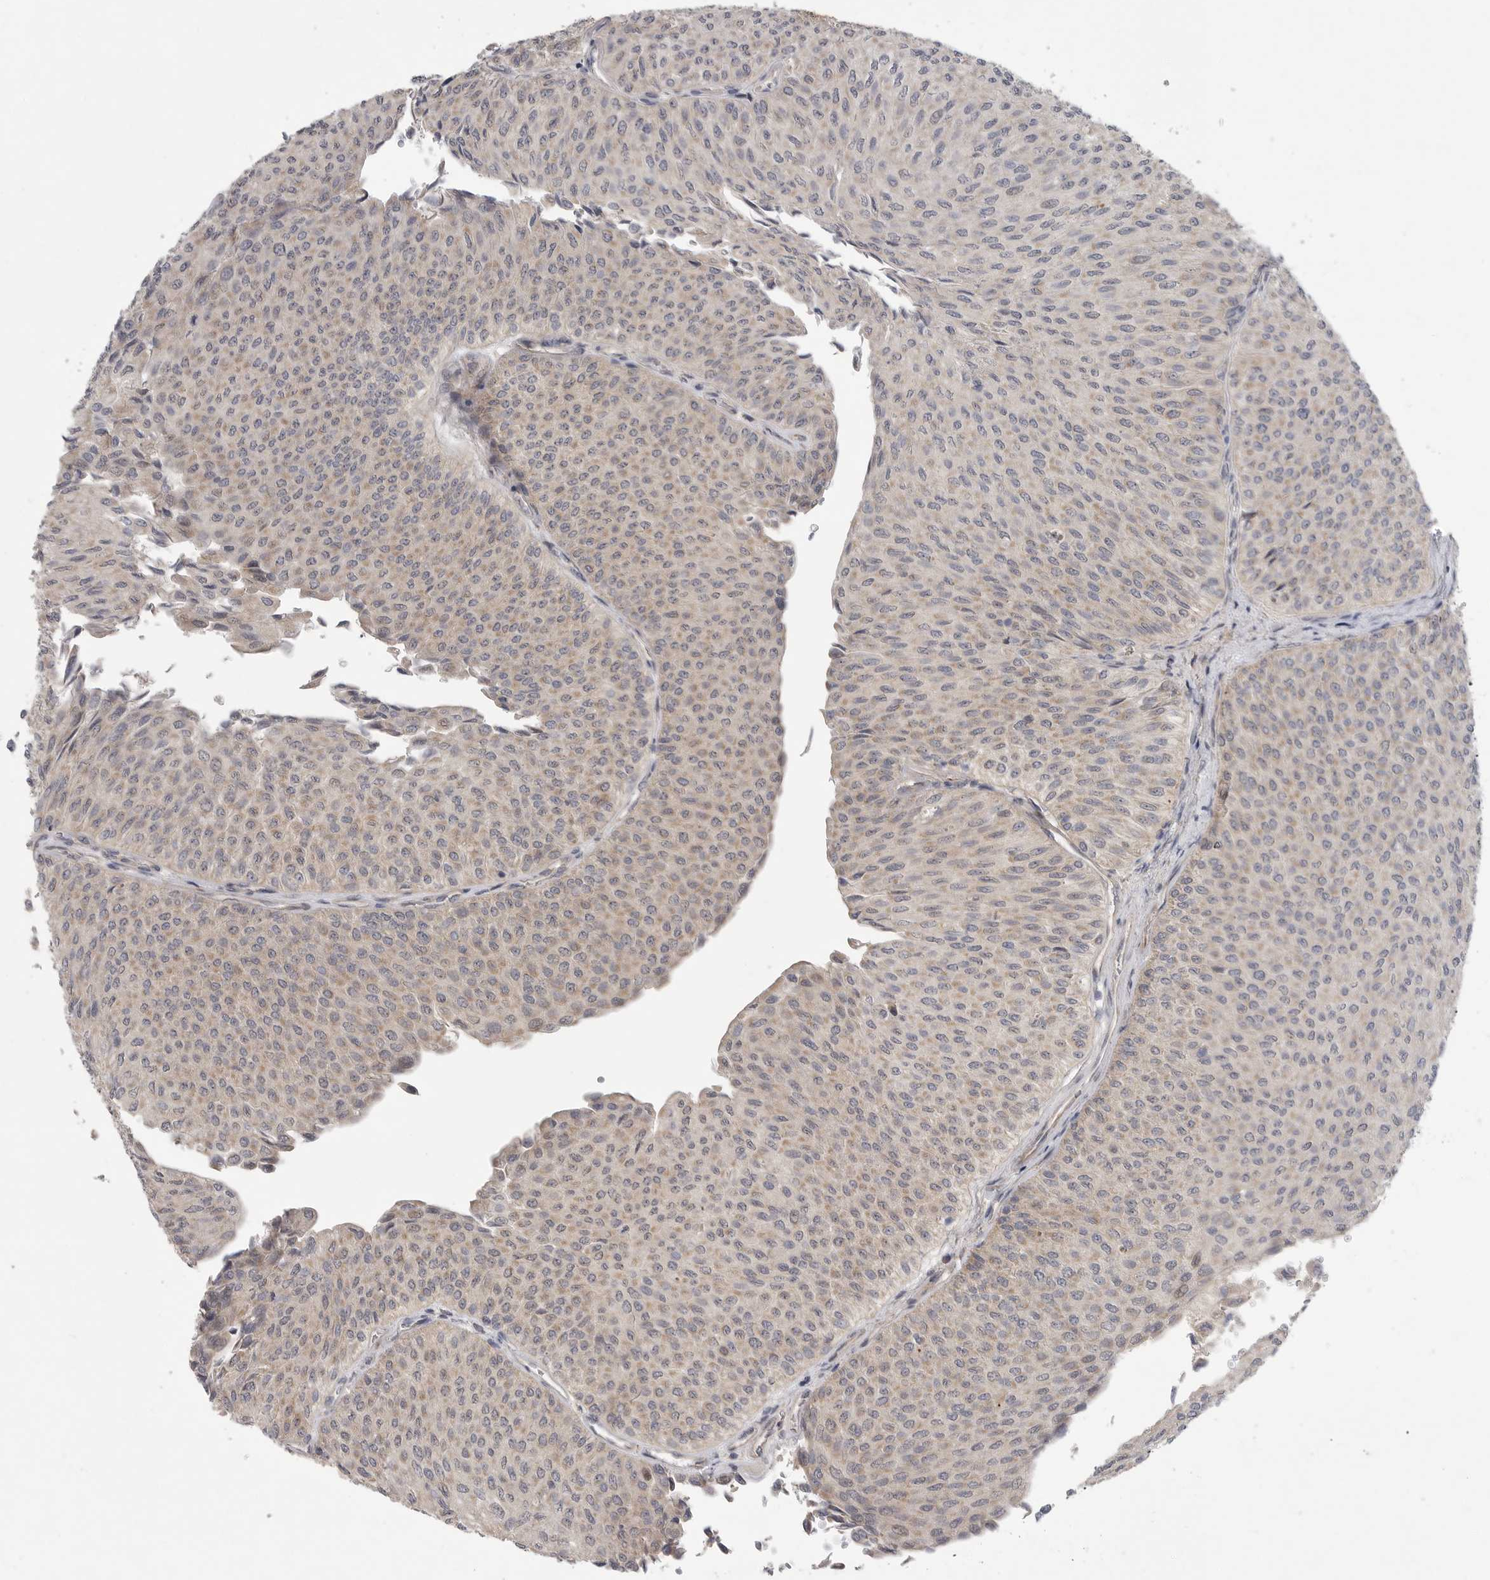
{"staining": {"intensity": "weak", "quantity": "25%-75%", "location": "cytoplasmic/membranous"}, "tissue": "urothelial cancer", "cell_type": "Tumor cells", "image_type": "cancer", "snomed": [{"axis": "morphology", "description": "Urothelial carcinoma, Low grade"}, {"axis": "topography", "description": "Urinary bladder"}], "caption": "Weak cytoplasmic/membranous staining for a protein is appreciated in approximately 25%-75% of tumor cells of low-grade urothelial carcinoma using IHC.", "gene": "FBXO43", "patient": {"sex": "male", "age": 78}}